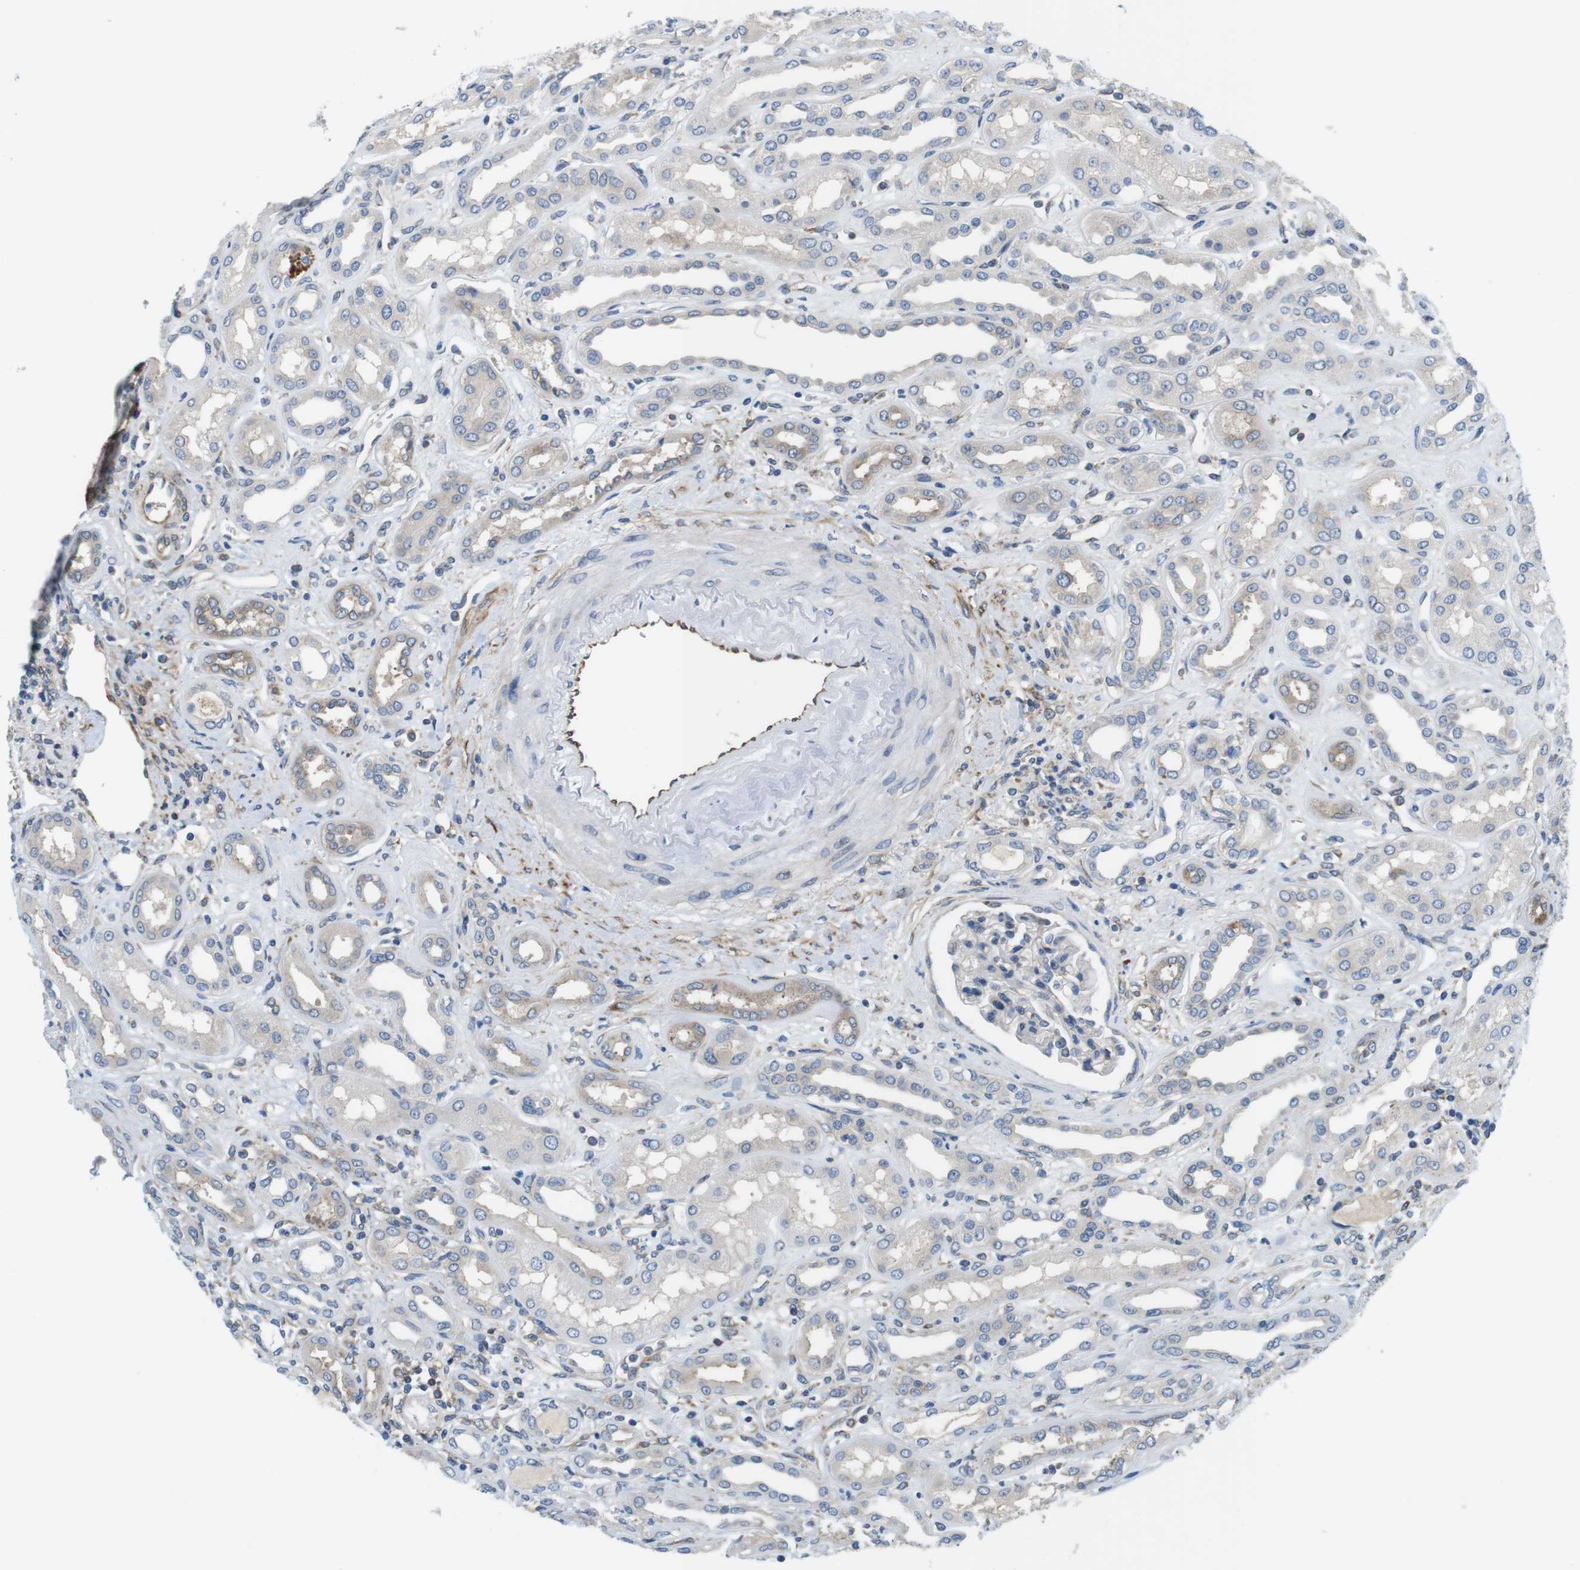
{"staining": {"intensity": "negative", "quantity": "none", "location": "none"}, "tissue": "kidney", "cell_type": "Cells in glomeruli", "image_type": "normal", "snomed": [{"axis": "morphology", "description": "Normal tissue, NOS"}, {"axis": "topography", "description": "Kidney"}], "caption": "Kidney was stained to show a protein in brown. There is no significant positivity in cells in glomeruli. The staining is performed using DAB (3,3'-diaminobenzidine) brown chromogen with nuclei counter-stained in using hematoxylin.", "gene": "DCLK1", "patient": {"sex": "male", "age": 59}}